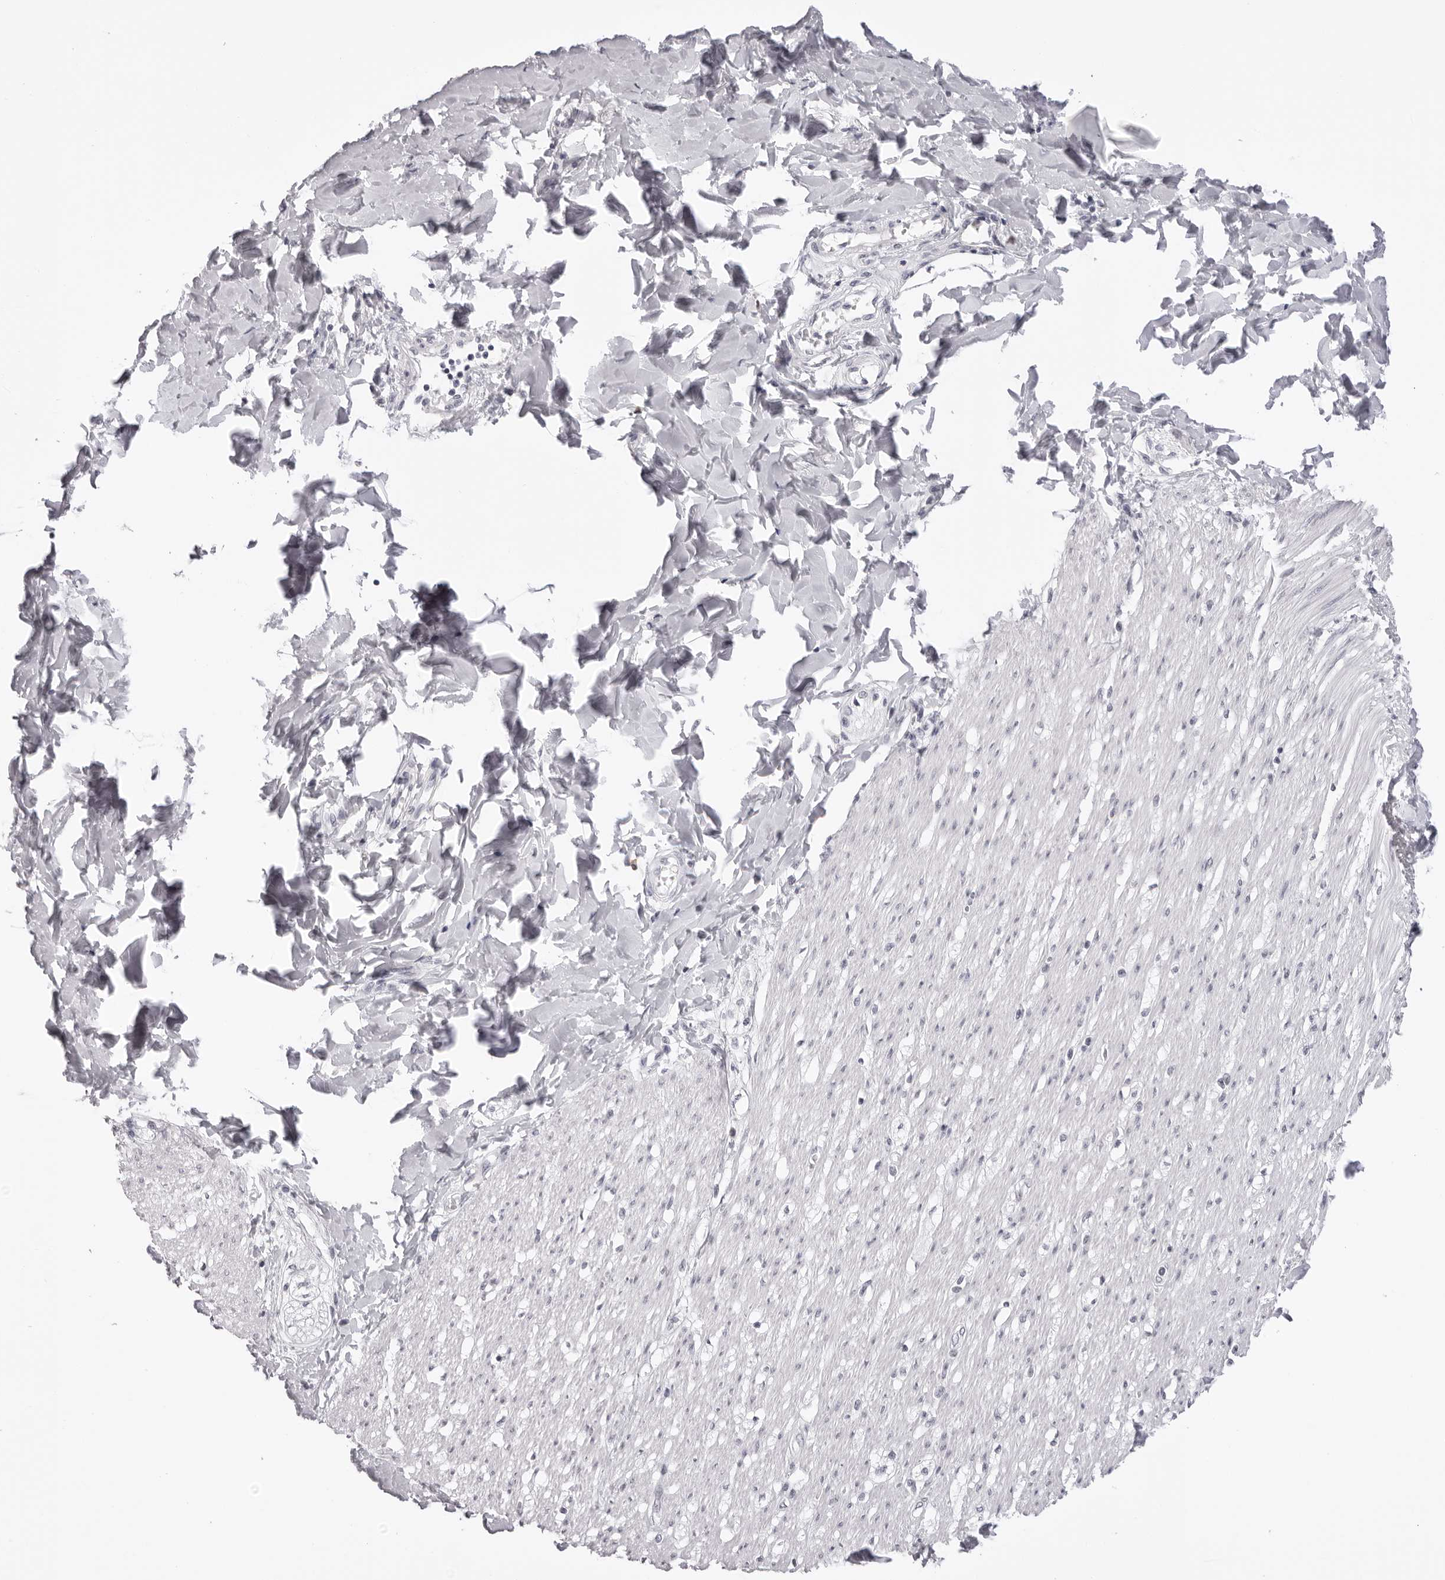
{"staining": {"intensity": "negative", "quantity": "none", "location": "none"}, "tissue": "smooth muscle", "cell_type": "Smooth muscle cells", "image_type": "normal", "snomed": [{"axis": "morphology", "description": "Normal tissue, NOS"}, {"axis": "morphology", "description": "Adenocarcinoma, NOS"}, {"axis": "topography", "description": "Colon"}, {"axis": "topography", "description": "Peripheral nerve tissue"}], "caption": "Smooth muscle cells are negative for brown protein staining in normal smooth muscle. (DAB (3,3'-diaminobenzidine) immunohistochemistry with hematoxylin counter stain).", "gene": "MAFK", "patient": {"sex": "male", "age": 14}}